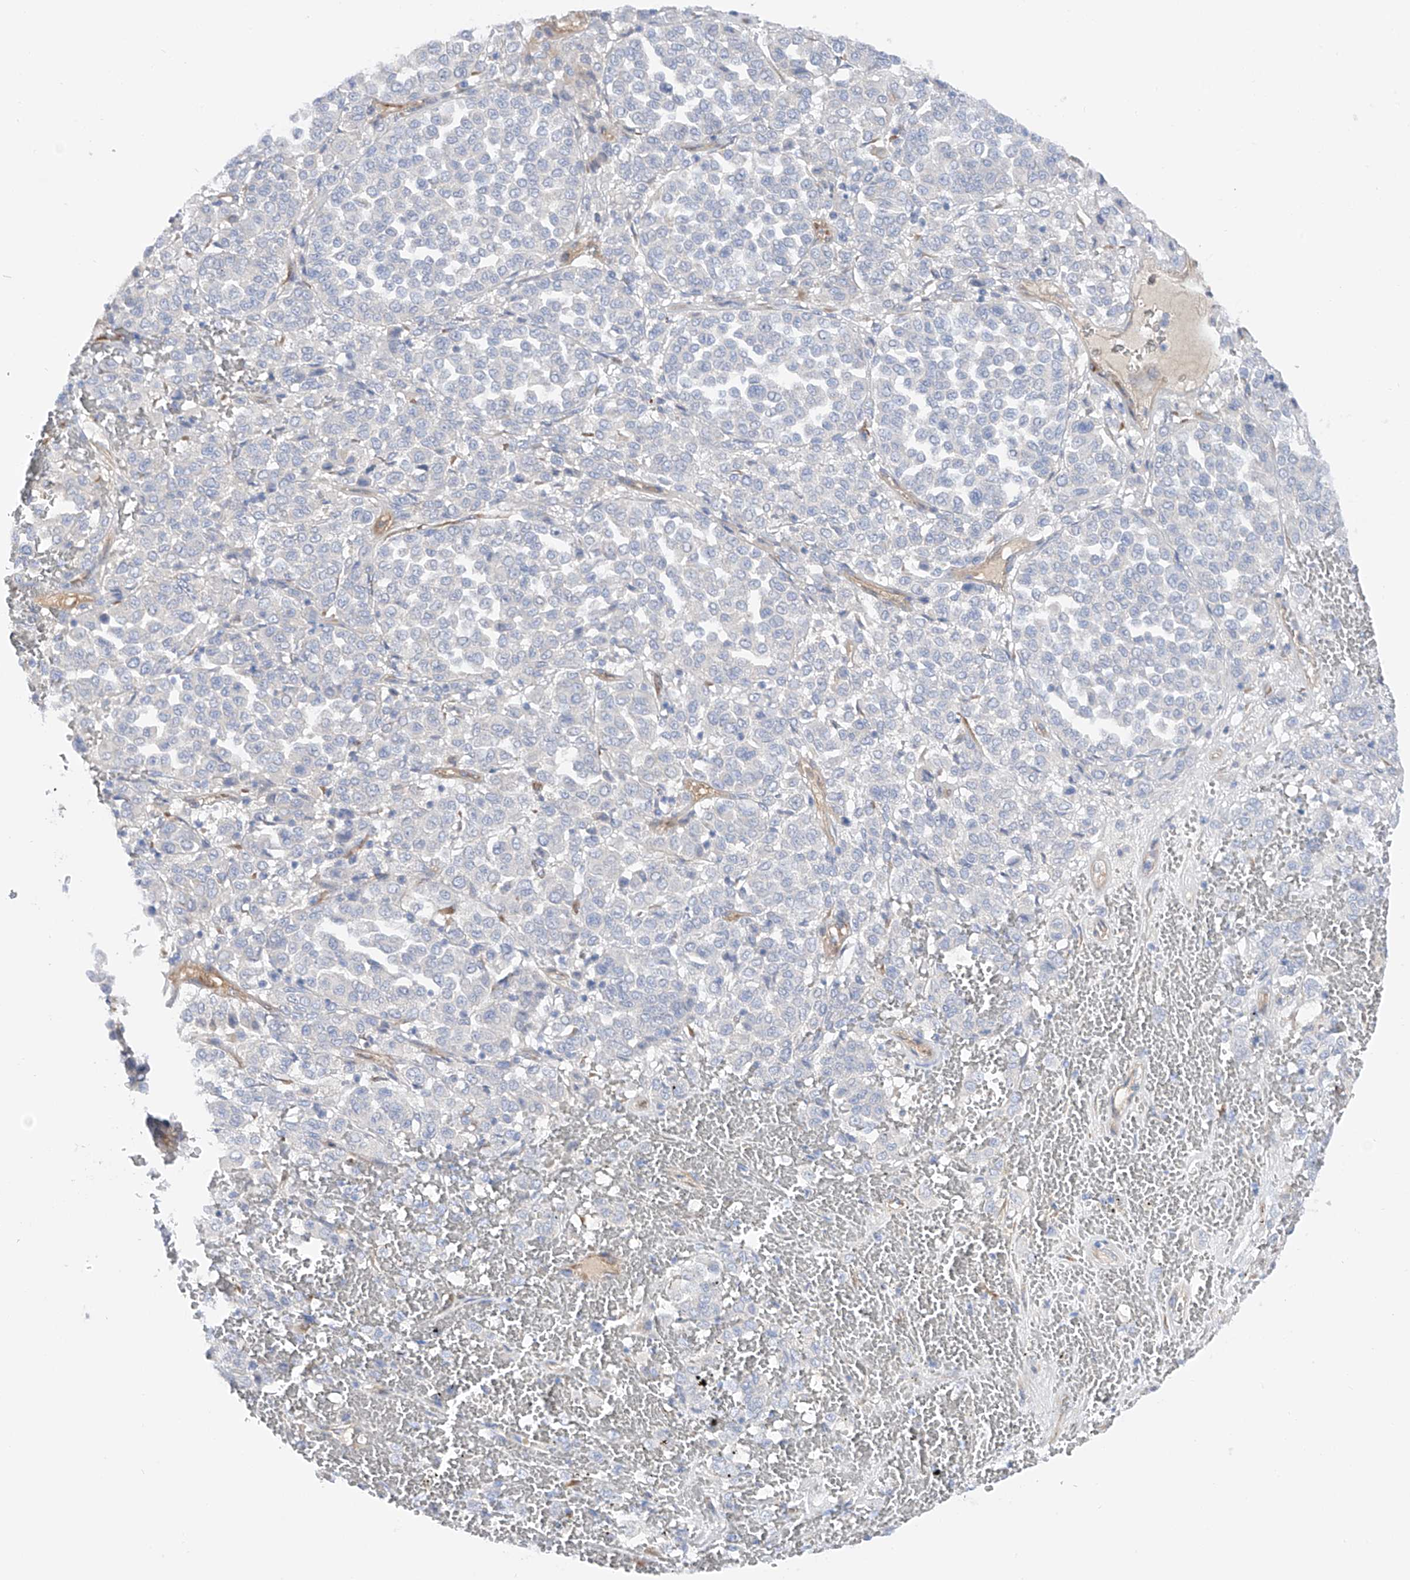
{"staining": {"intensity": "negative", "quantity": "none", "location": "none"}, "tissue": "melanoma", "cell_type": "Tumor cells", "image_type": "cancer", "snomed": [{"axis": "morphology", "description": "Malignant melanoma, Metastatic site"}, {"axis": "topography", "description": "Pancreas"}], "caption": "Melanoma stained for a protein using immunohistochemistry (IHC) demonstrates no expression tumor cells.", "gene": "LCA5", "patient": {"sex": "female", "age": 30}}